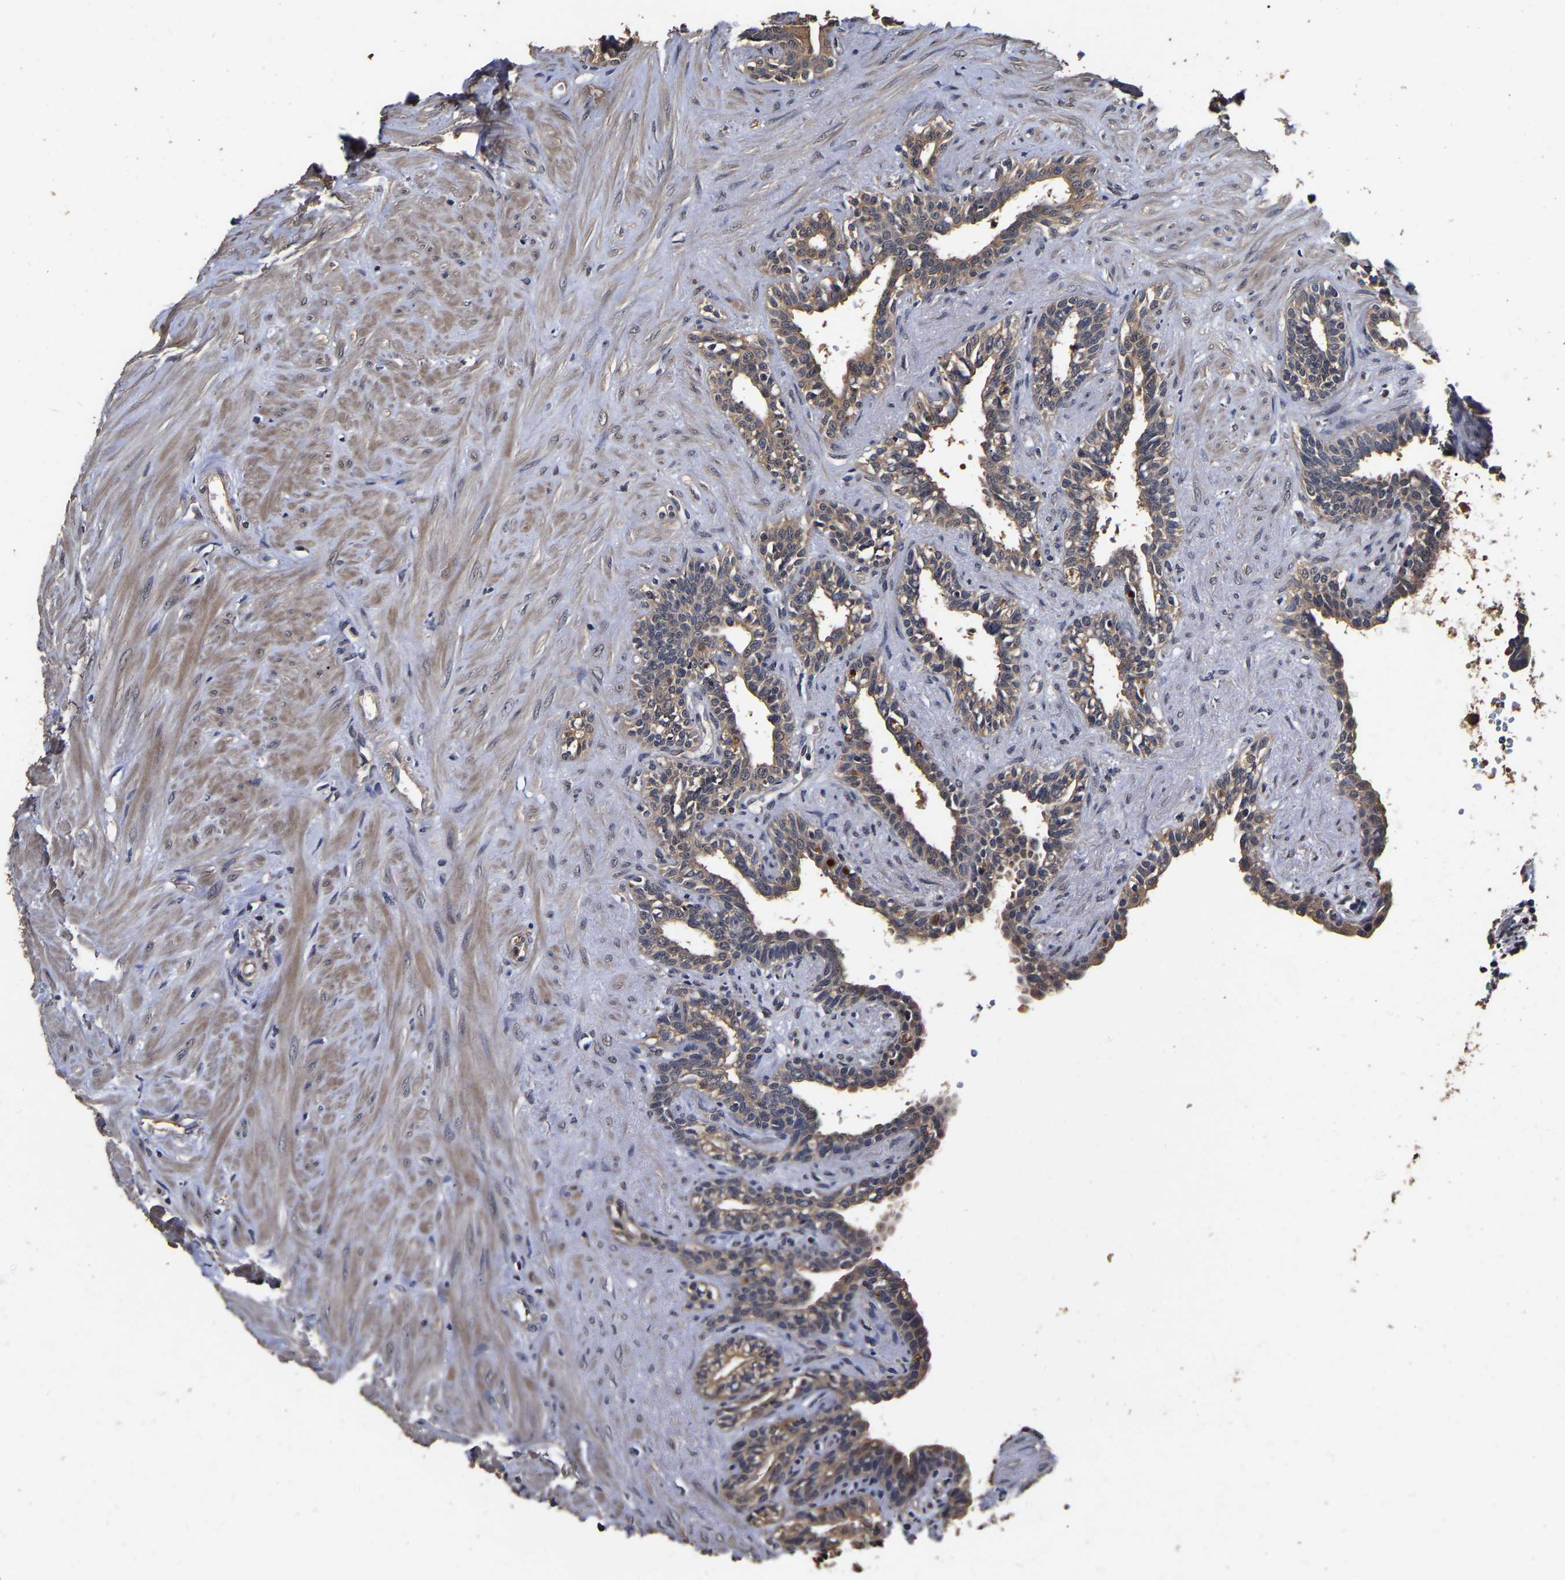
{"staining": {"intensity": "moderate", "quantity": "25%-75%", "location": "cytoplasmic/membranous"}, "tissue": "seminal vesicle", "cell_type": "Glandular cells", "image_type": "normal", "snomed": [{"axis": "morphology", "description": "Normal tissue, NOS"}, {"axis": "morphology", "description": "Adenocarcinoma, High grade"}, {"axis": "topography", "description": "Prostate"}, {"axis": "topography", "description": "Seminal veicle"}], "caption": "A photomicrograph of human seminal vesicle stained for a protein exhibits moderate cytoplasmic/membranous brown staining in glandular cells. (Brightfield microscopy of DAB IHC at high magnification).", "gene": "STK32C", "patient": {"sex": "male", "age": 55}}